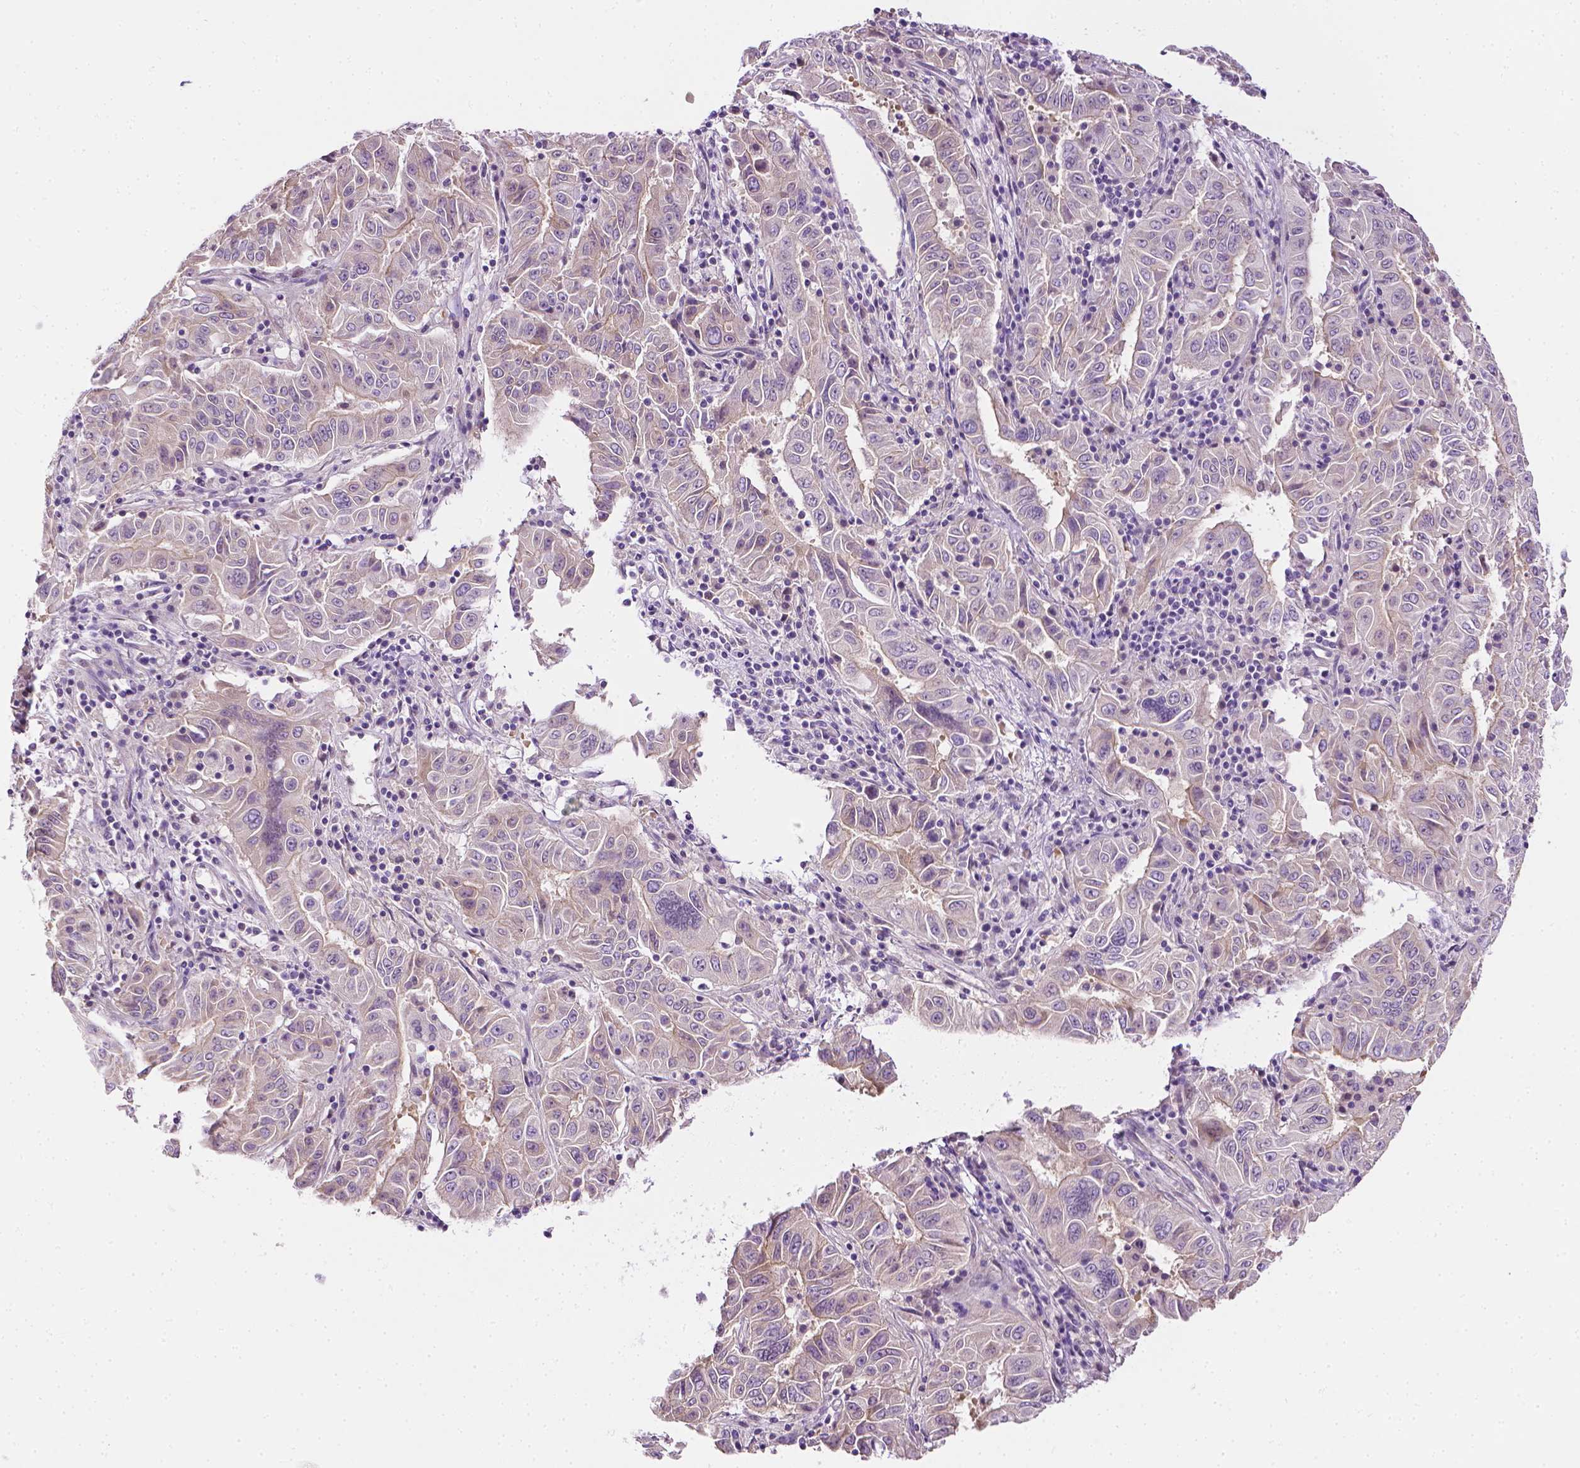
{"staining": {"intensity": "negative", "quantity": "none", "location": "none"}, "tissue": "pancreatic cancer", "cell_type": "Tumor cells", "image_type": "cancer", "snomed": [{"axis": "morphology", "description": "Adenocarcinoma, NOS"}, {"axis": "topography", "description": "Pancreas"}], "caption": "Tumor cells are negative for protein expression in human pancreatic cancer.", "gene": "MCOLN3", "patient": {"sex": "male", "age": 63}}